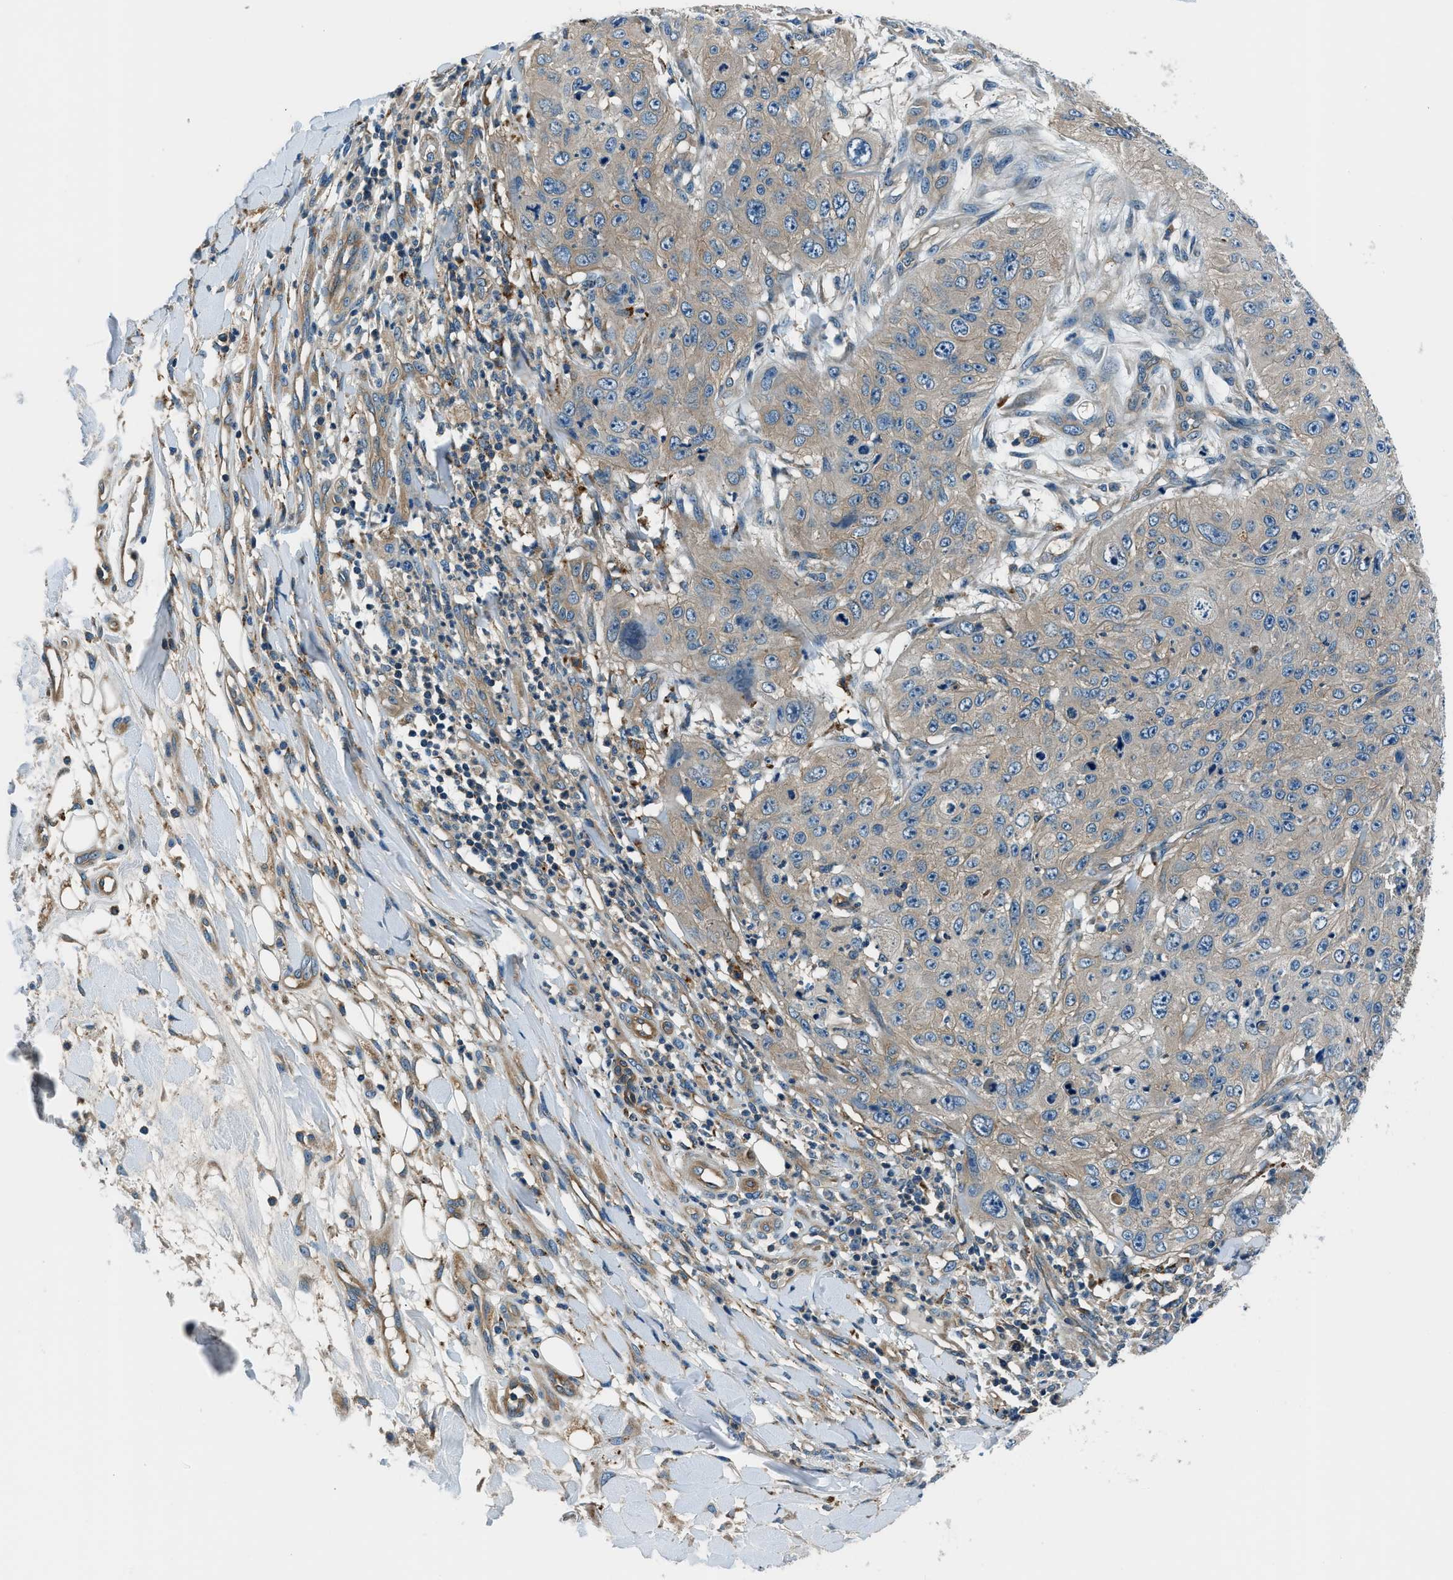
{"staining": {"intensity": "weak", "quantity": ">75%", "location": "cytoplasmic/membranous"}, "tissue": "skin cancer", "cell_type": "Tumor cells", "image_type": "cancer", "snomed": [{"axis": "morphology", "description": "Squamous cell carcinoma, NOS"}, {"axis": "topography", "description": "Skin"}], "caption": "Skin cancer (squamous cell carcinoma) tissue demonstrates weak cytoplasmic/membranous positivity in about >75% of tumor cells, visualized by immunohistochemistry.", "gene": "SLC19A2", "patient": {"sex": "female", "age": 80}}